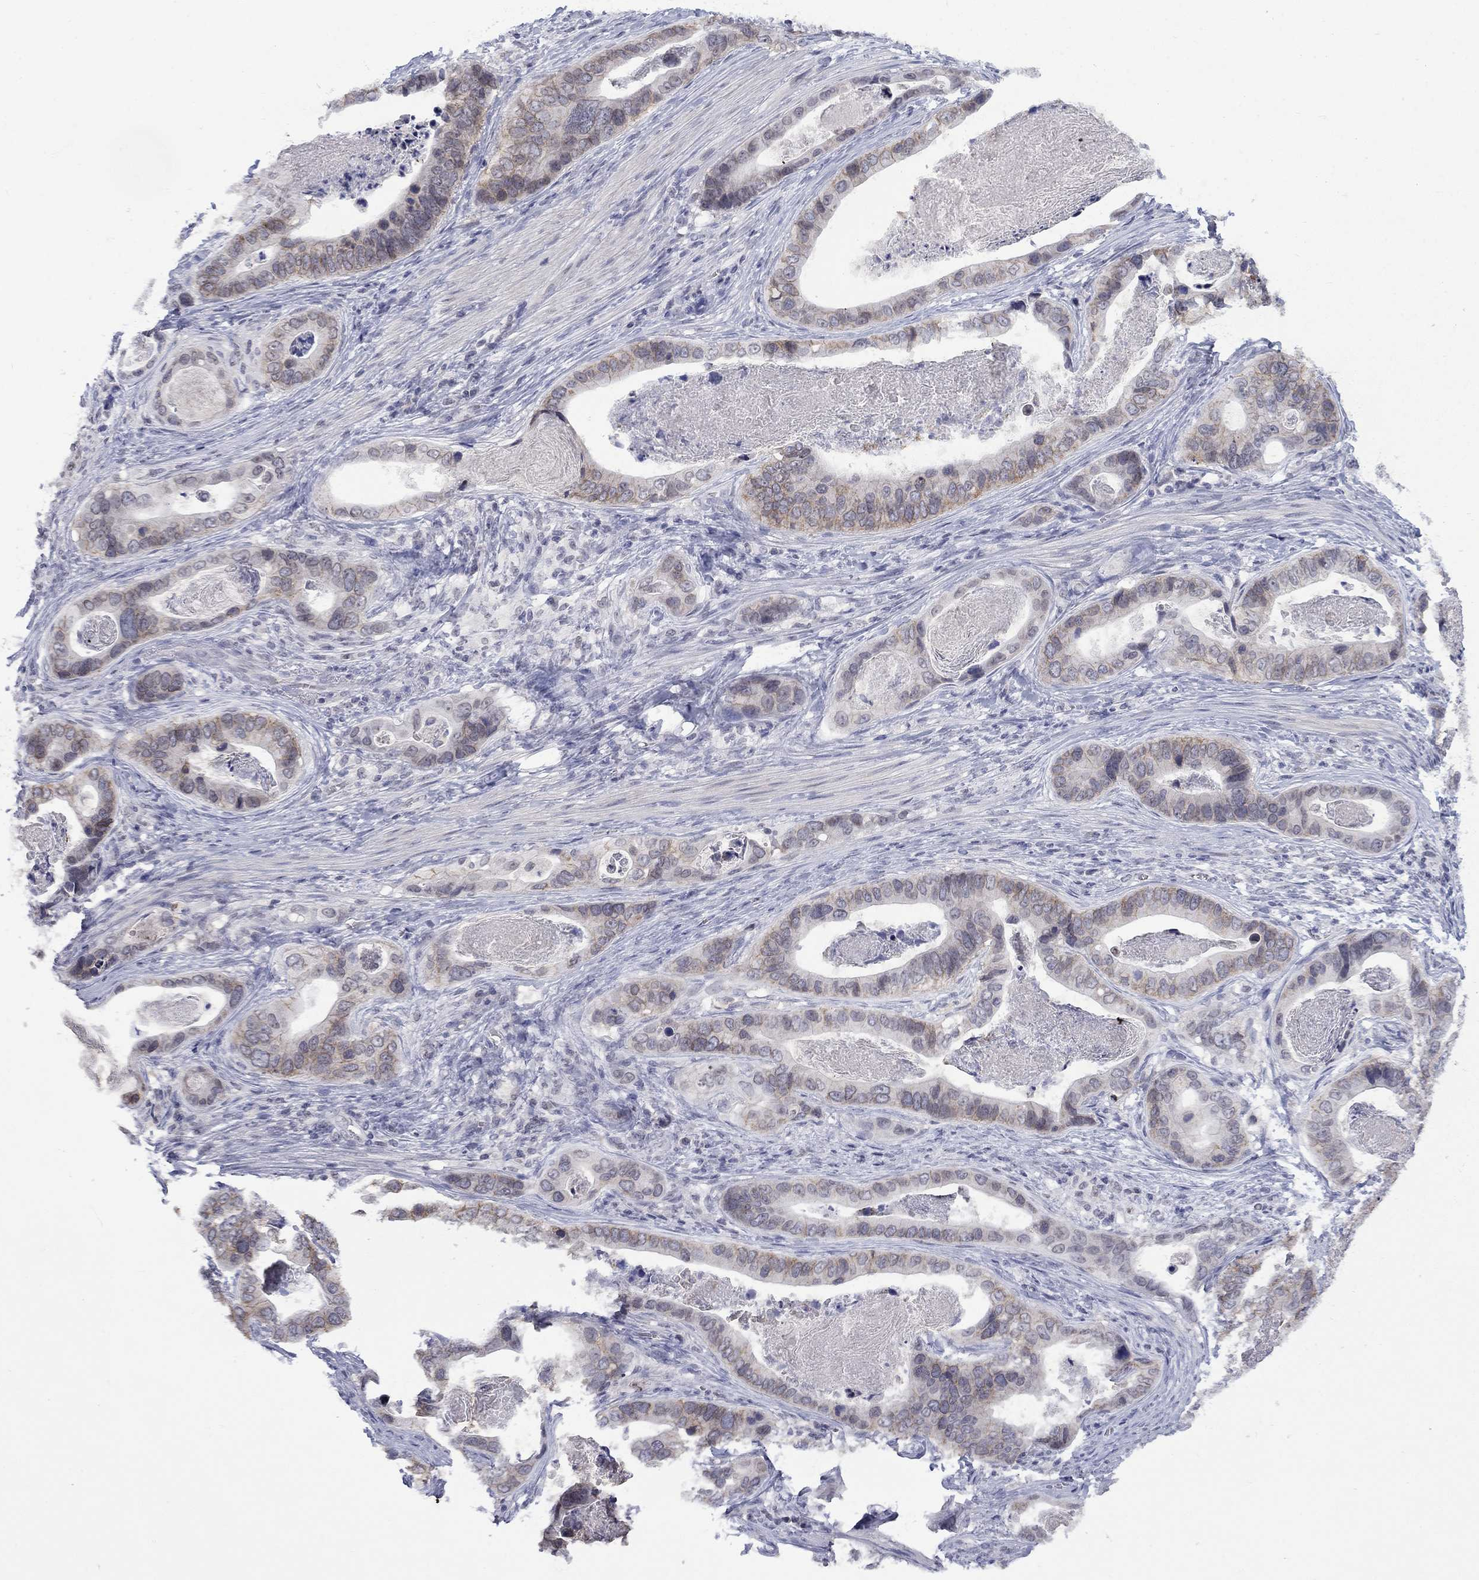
{"staining": {"intensity": "weak", "quantity": "25%-75%", "location": "cytoplasmic/membranous"}, "tissue": "stomach cancer", "cell_type": "Tumor cells", "image_type": "cancer", "snomed": [{"axis": "morphology", "description": "Adenocarcinoma, NOS"}, {"axis": "topography", "description": "Stomach"}], "caption": "DAB (3,3'-diaminobenzidine) immunohistochemical staining of stomach cancer shows weak cytoplasmic/membranous protein expression in about 25%-75% of tumor cells. (brown staining indicates protein expression, while blue staining denotes nuclei).", "gene": "NSMF", "patient": {"sex": "male", "age": 84}}